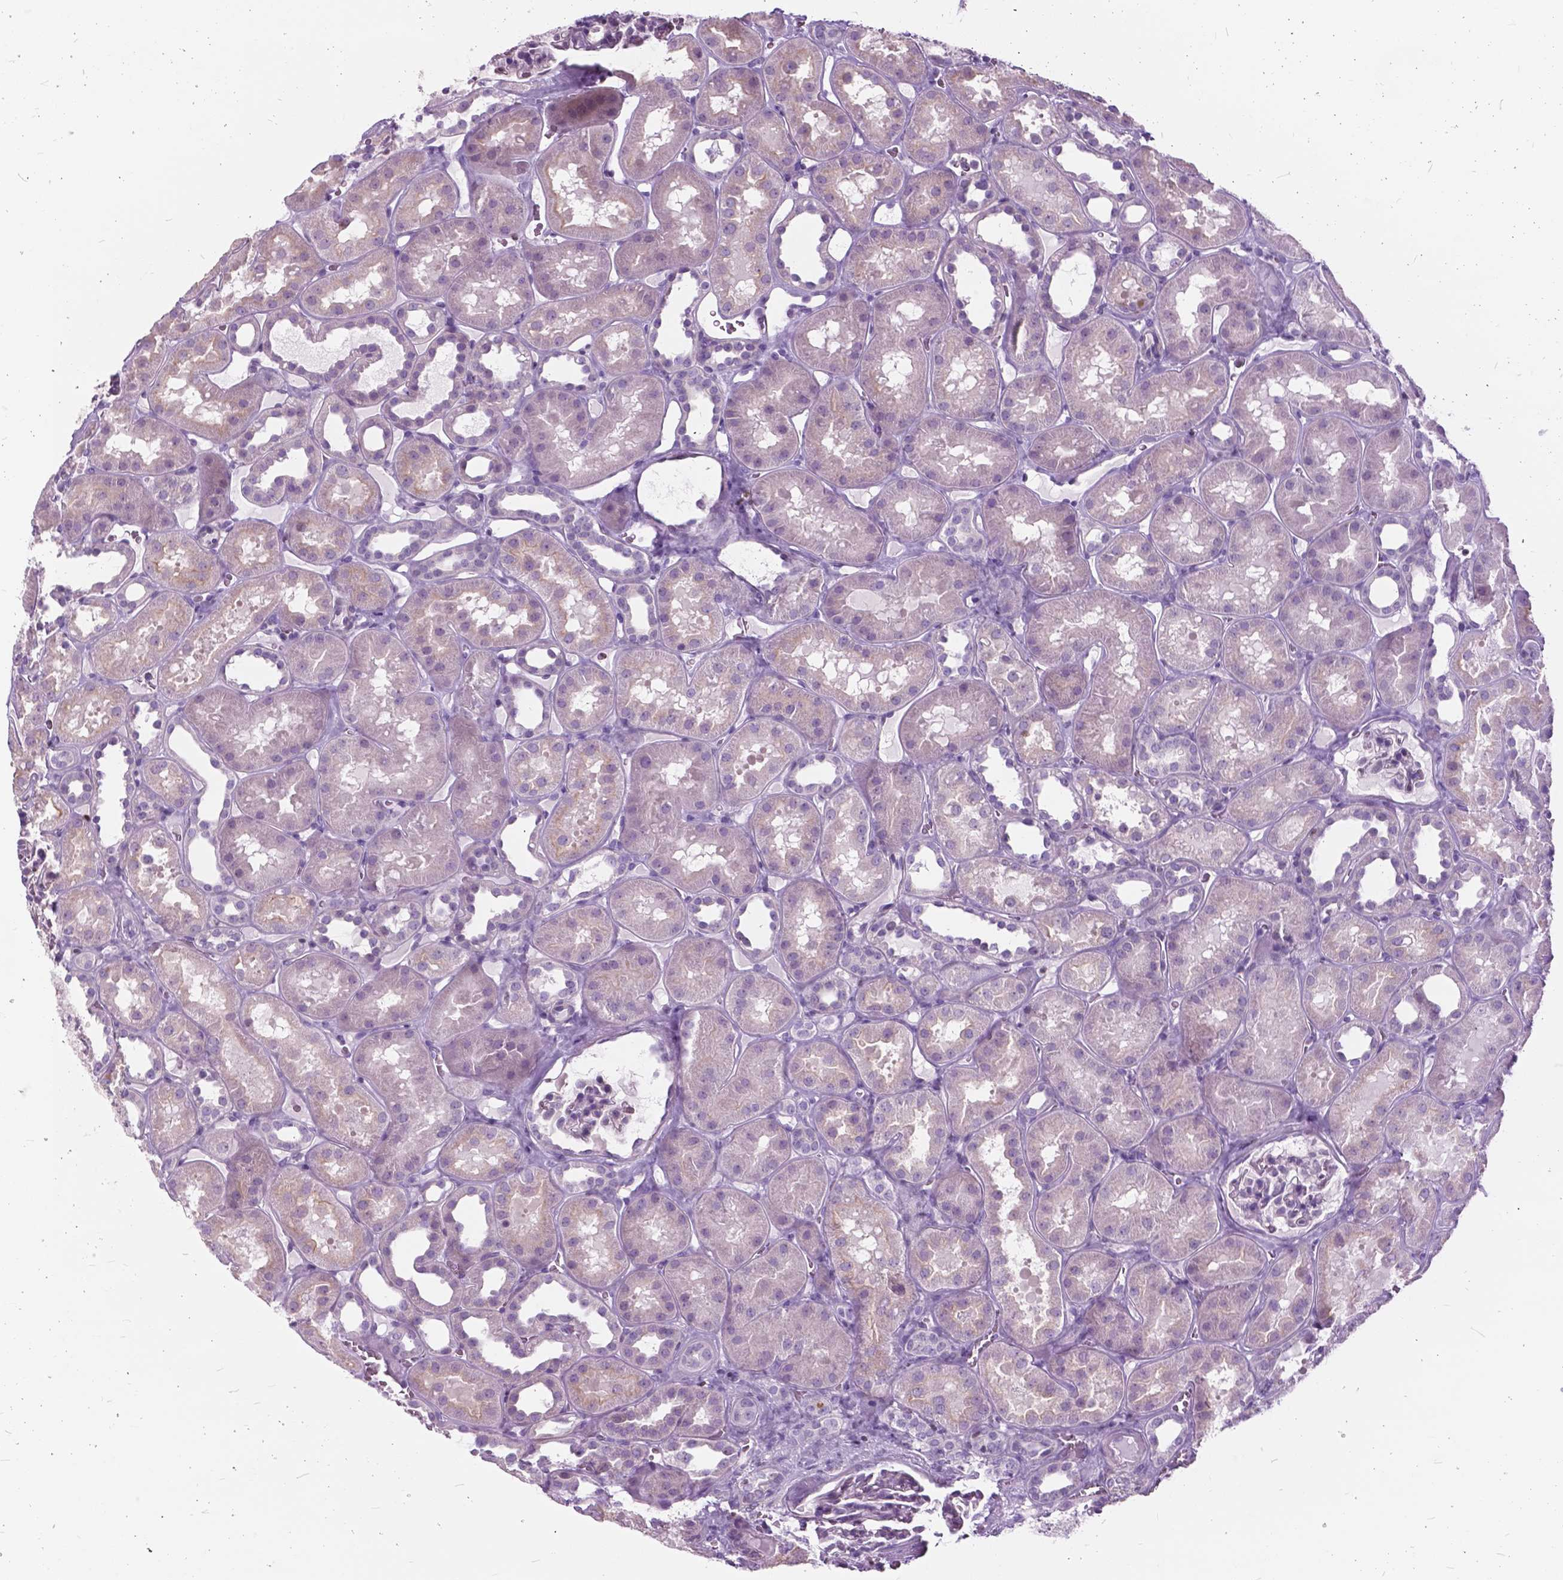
{"staining": {"intensity": "negative", "quantity": "none", "location": "none"}, "tissue": "kidney", "cell_type": "Cells in glomeruli", "image_type": "normal", "snomed": [{"axis": "morphology", "description": "Normal tissue, NOS"}, {"axis": "topography", "description": "Kidney"}], "caption": "An image of human kidney is negative for staining in cells in glomeruli. The staining is performed using DAB (3,3'-diaminobenzidine) brown chromogen with nuclei counter-stained in using hematoxylin.", "gene": "SP140", "patient": {"sex": "female", "age": 41}}